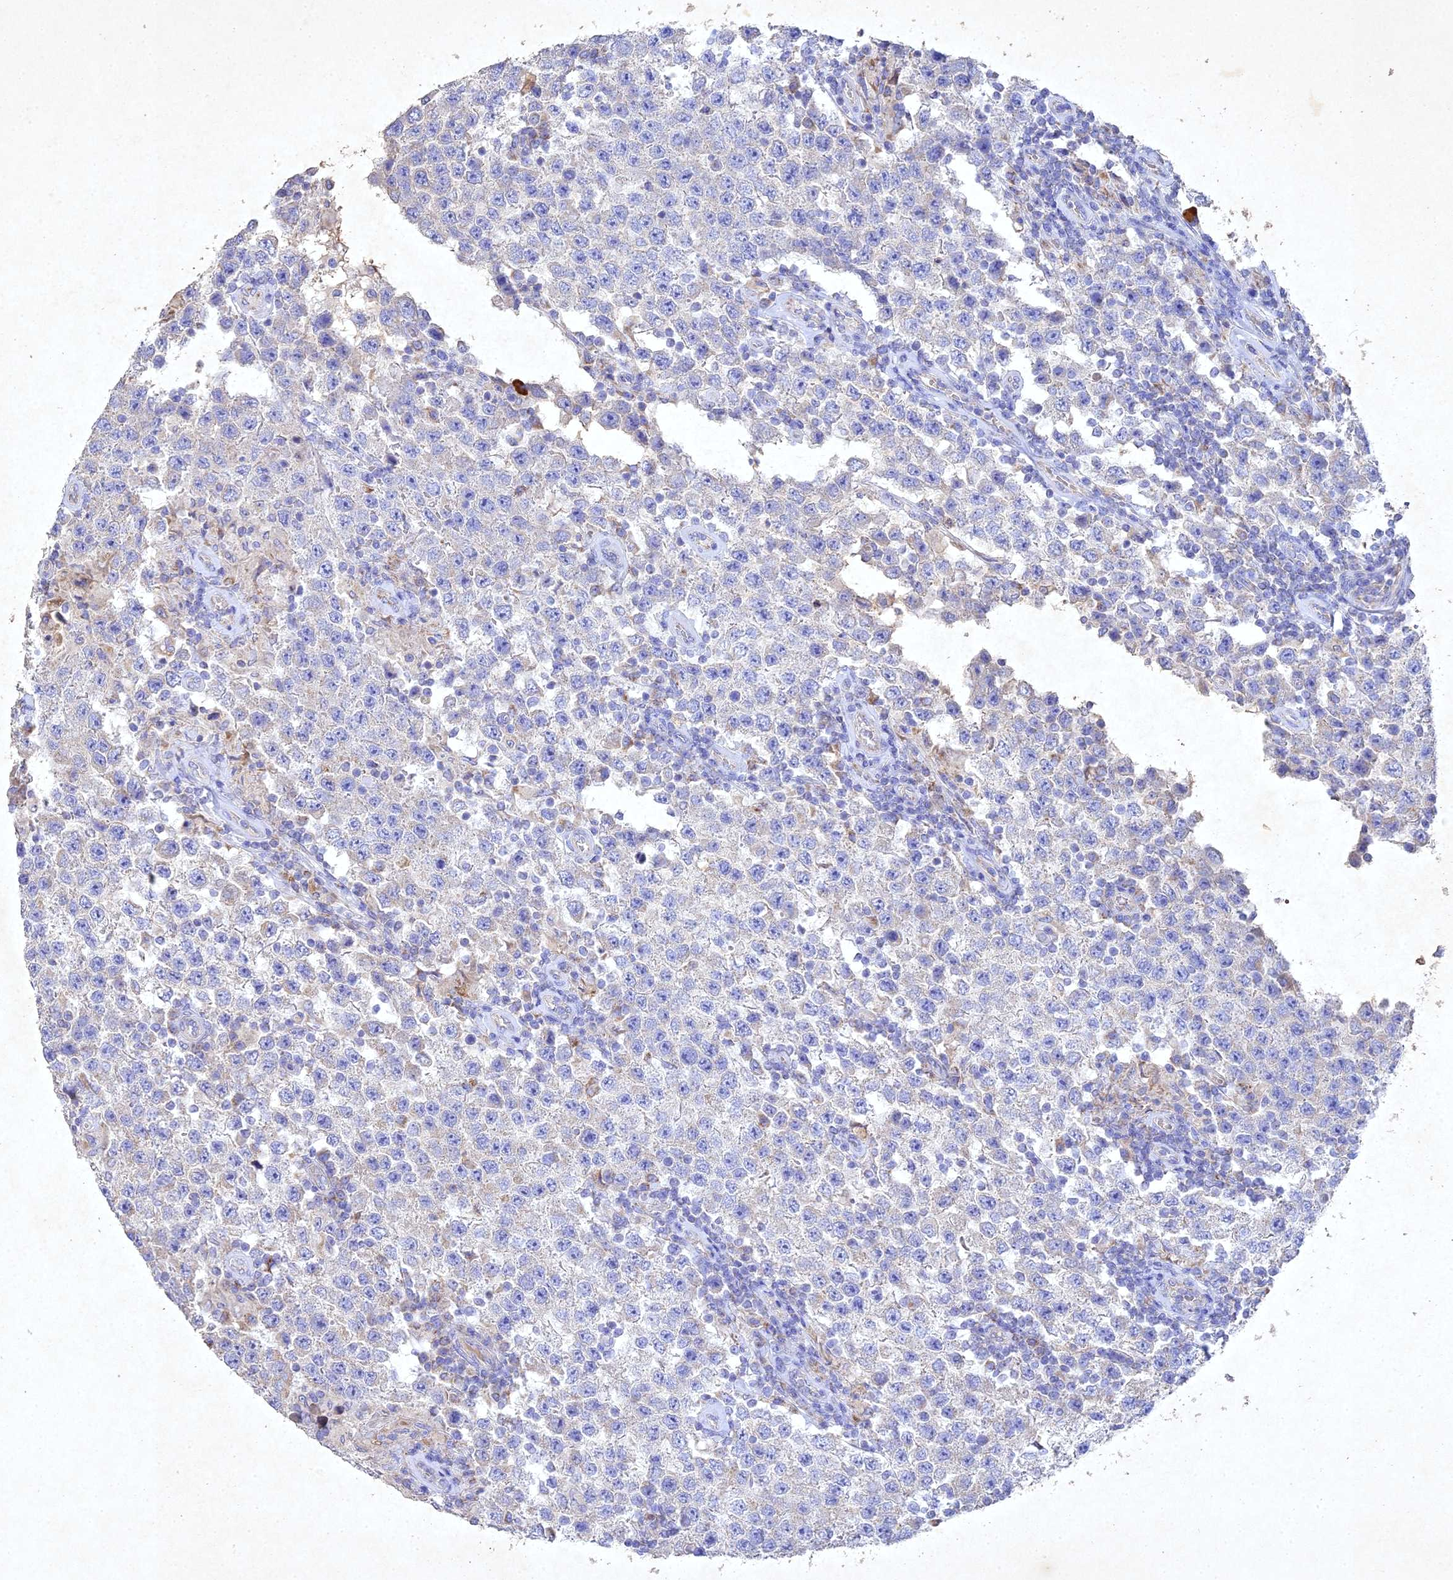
{"staining": {"intensity": "negative", "quantity": "none", "location": "none"}, "tissue": "testis cancer", "cell_type": "Tumor cells", "image_type": "cancer", "snomed": [{"axis": "morphology", "description": "Normal tissue, NOS"}, {"axis": "morphology", "description": "Urothelial carcinoma, High grade"}, {"axis": "morphology", "description": "Seminoma, NOS"}, {"axis": "morphology", "description": "Carcinoma, Embryonal, NOS"}, {"axis": "topography", "description": "Urinary bladder"}, {"axis": "topography", "description": "Testis"}], "caption": "Immunohistochemistry (IHC) histopathology image of human testis cancer stained for a protein (brown), which demonstrates no positivity in tumor cells.", "gene": "NDUFV1", "patient": {"sex": "male", "age": 41}}